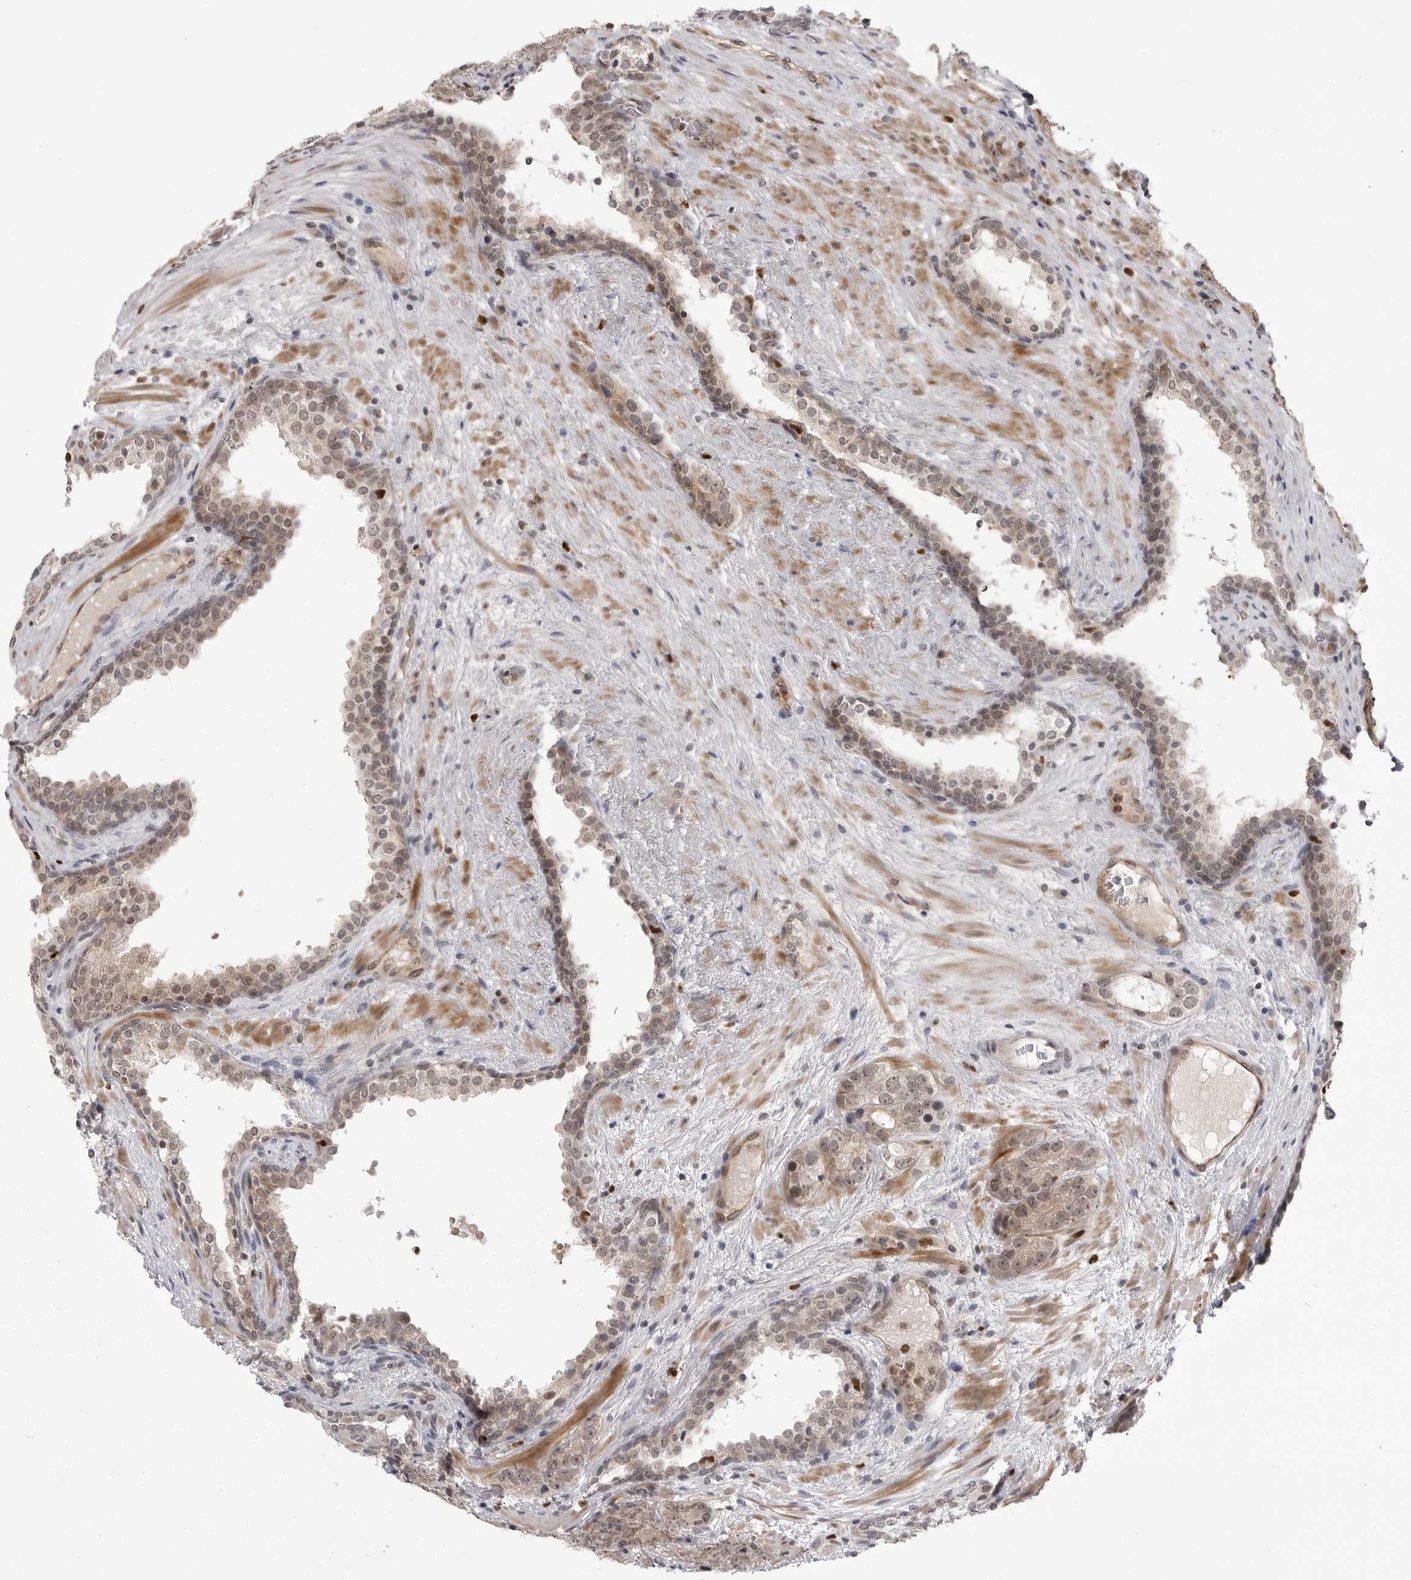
{"staining": {"intensity": "weak", "quantity": "25%-75%", "location": "nuclear"}, "tissue": "prostate cancer", "cell_type": "Tumor cells", "image_type": "cancer", "snomed": [{"axis": "morphology", "description": "Adenocarcinoma, High grade"}, {"axis": "topography", "description": "Prostate"}], "caption": "IHC micrograph of neoplastic tissue: human high-grade adenocarcinoma (prostate) stained using IHC reveals low levels of weak protein expression localized specifically in the nuclear of tumor cells, appearing as a nuclear brown color.", "gene": "PTK2B", "patient": {"sex": "male", "age": 56}}